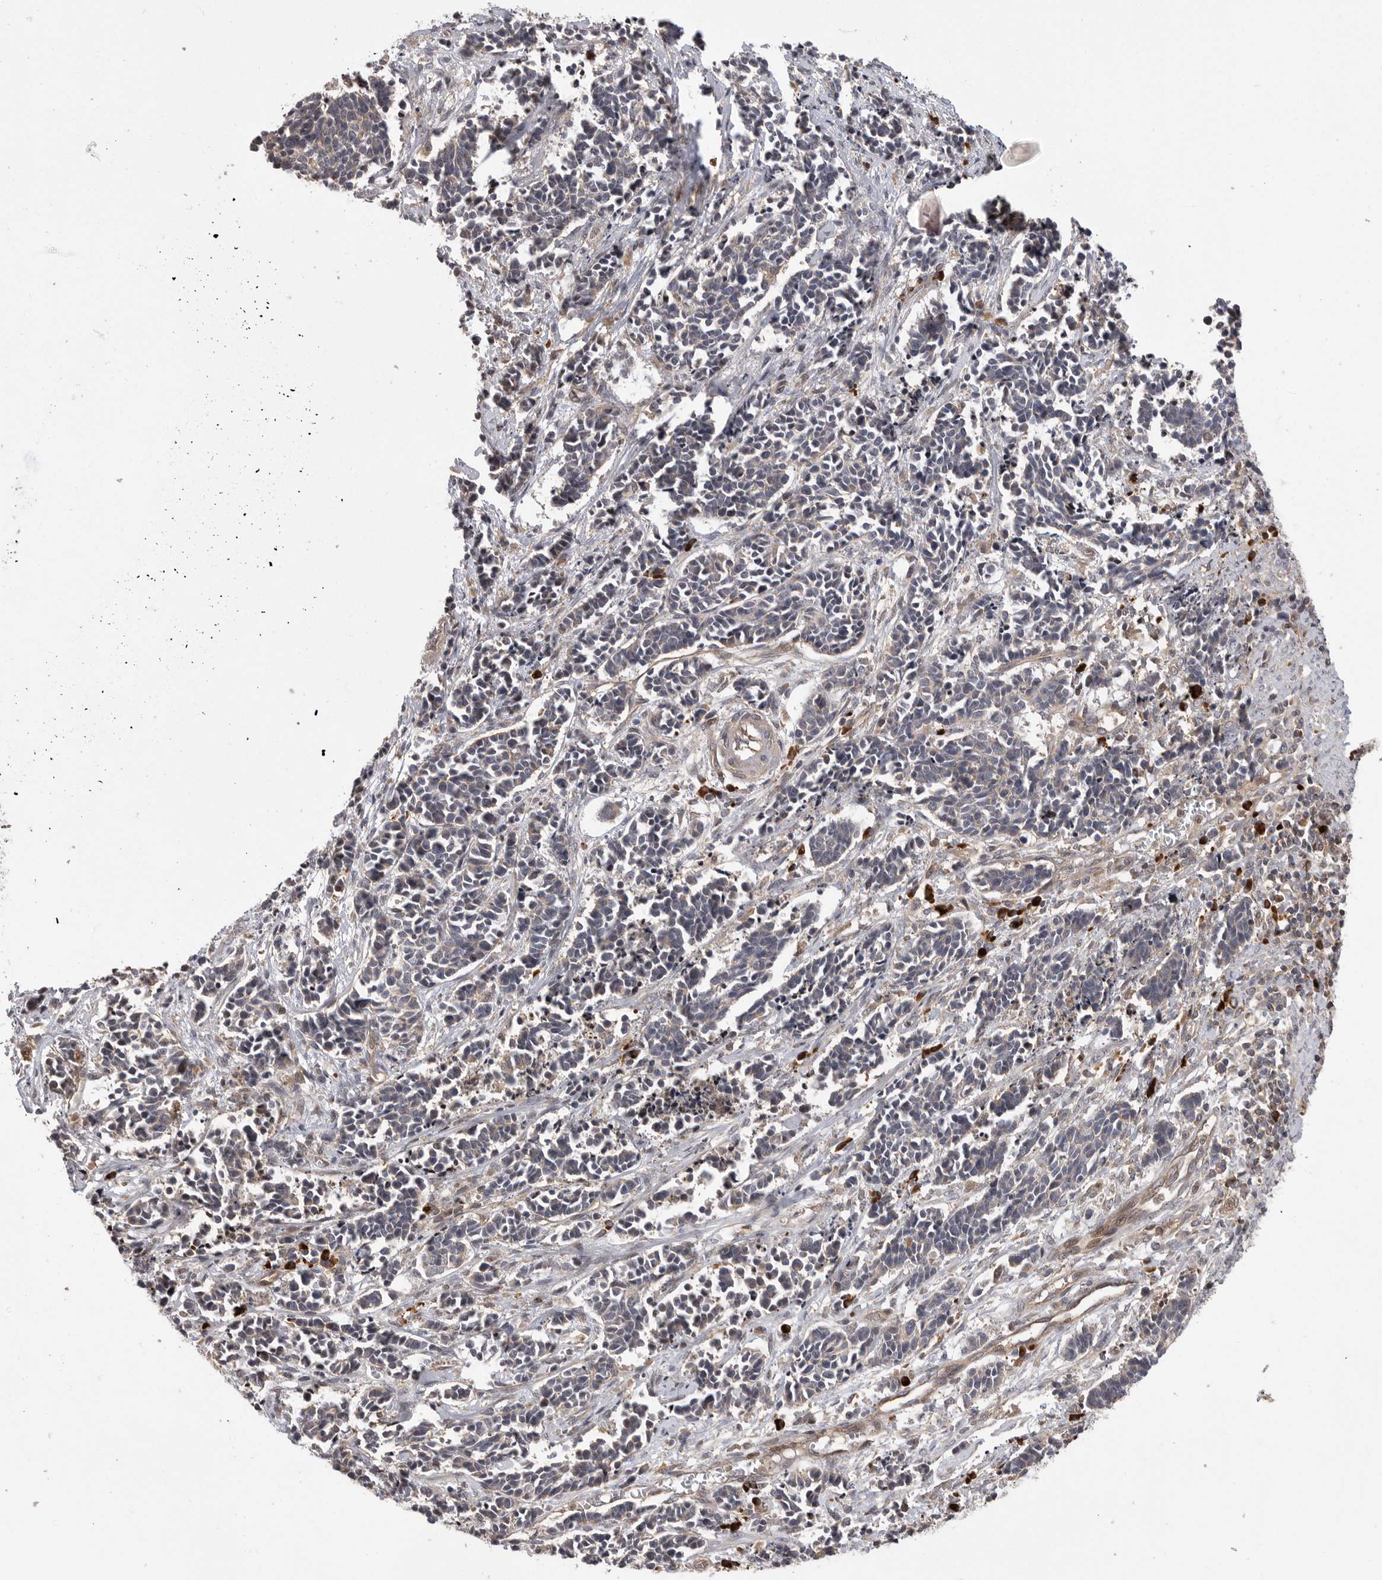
{"staining": {"intensity": "negative", "quantity": "none", "location": "none"}, "tissue": "cervical cancer", "cell_type": "Tumor cells", "image_type": "cancer", "snomed": [{"axis": "morphology", "description": "Normal tissue, NOS"}, {"axis": "morphology", "description": "Squamous cell carcinoma, NOS"}, {"axis": "topography", "description": "Cervix"}], "caption": "Immunohistochemistry histopathology image of neoplastic tissue: human cervical squamous cell carcinoma stained with DAB (3,3'-diaminobenzidine) reveals no significant protein expression in tumor cells.", "gene": "OXR1", "patient": {"sex": "female", "age": 35}}